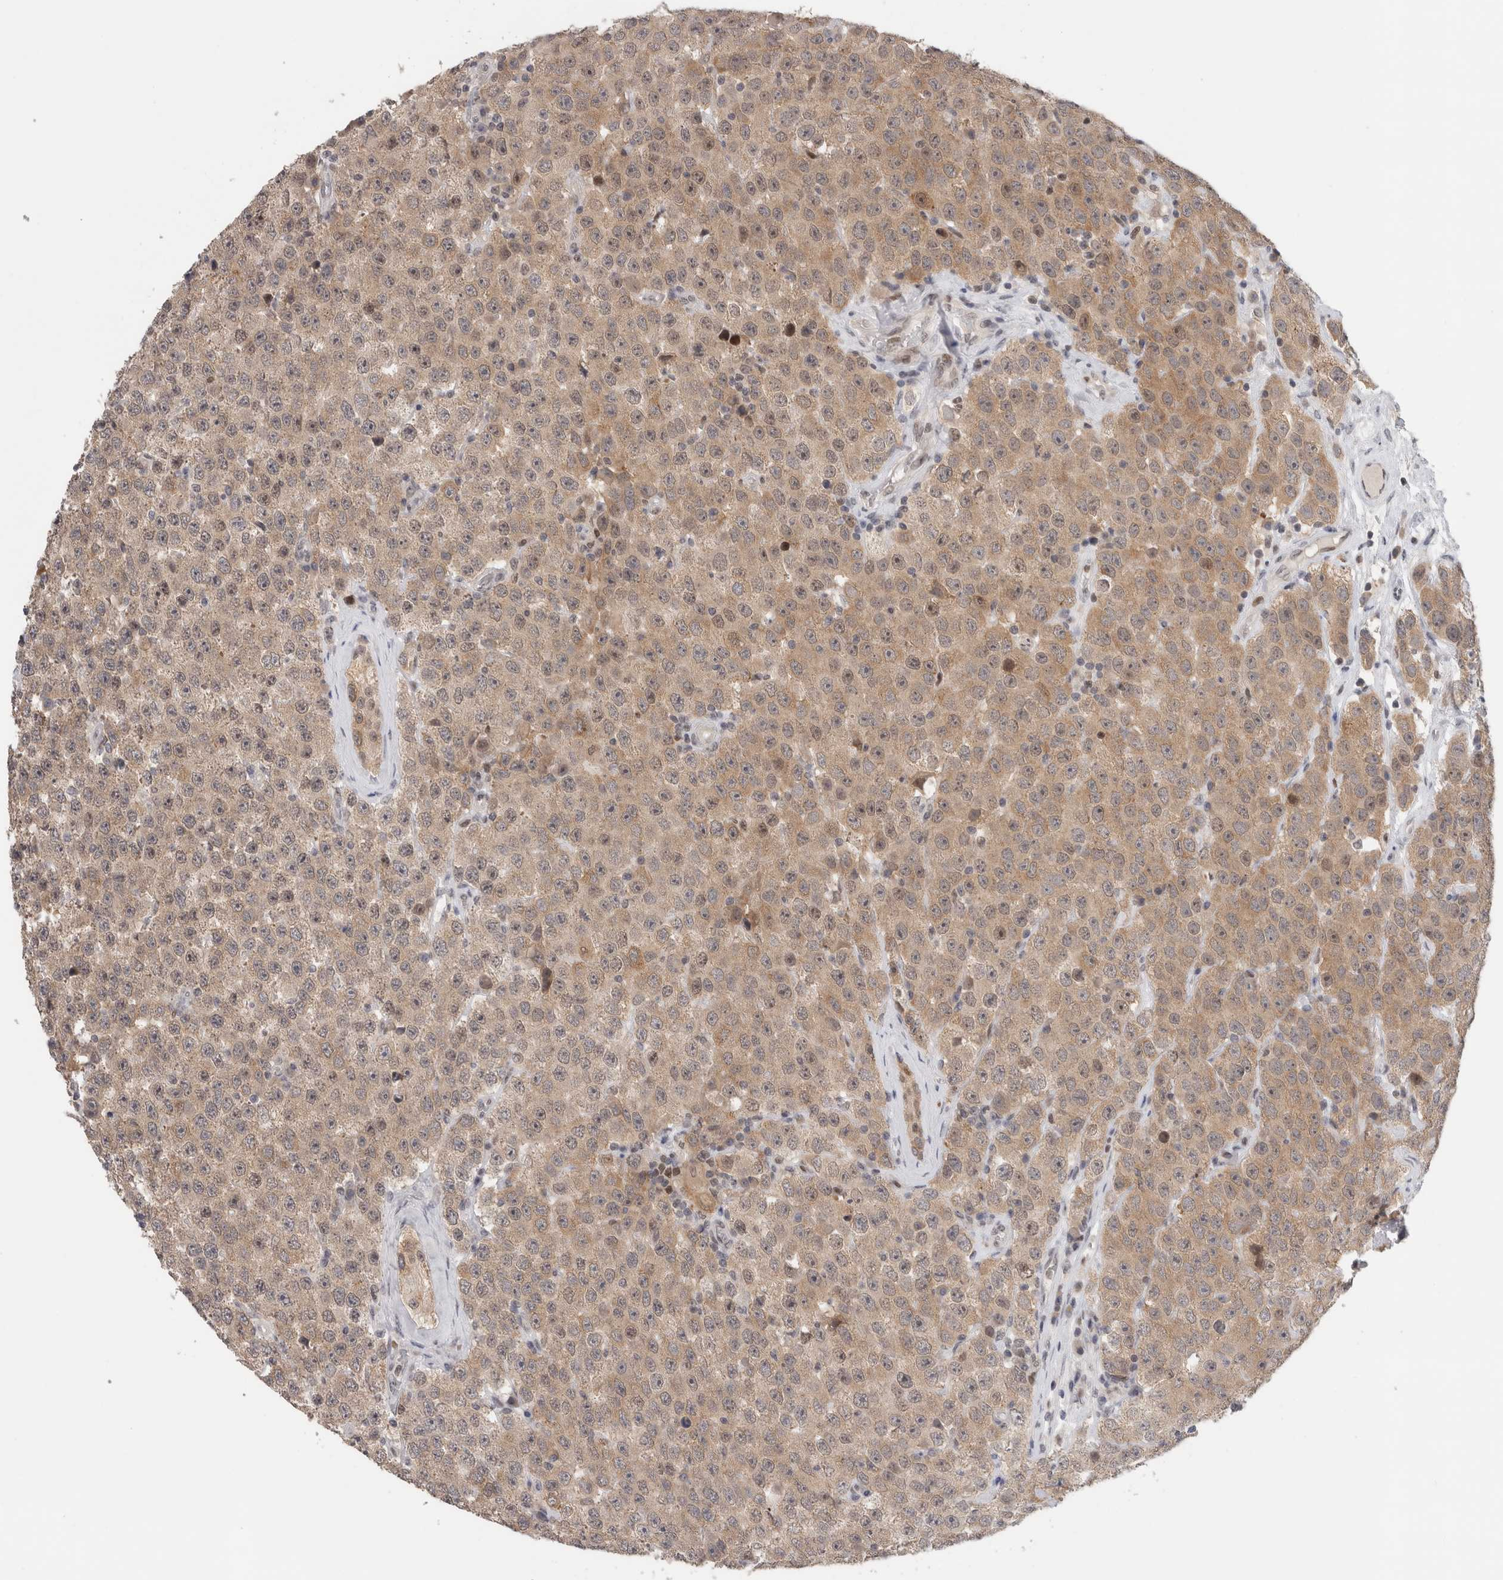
{"staining": {"intensity": "weak", "quantity": ">75%", "location": "cytoplasmic/membranous"}, "tissue": "testis cancer", "cell_type": "Tumor cells", "image_type": "cancer", "snomed": [{"axis": "morphology", "description": "Seminoma, NOS"}, {"axis": "morphology", "description": "Carcinoma, Embryonal, NOS"}, {"axis": "topography", "description": "Testis"}], "caption": "IHC (DAB) staining of testis seminoma displays weak cytoplasmic/membranous protein positivity in approximately >75% of tumor cells.", "gene": "ZNF521", "patient": {"sex": "male", "age": 28}}